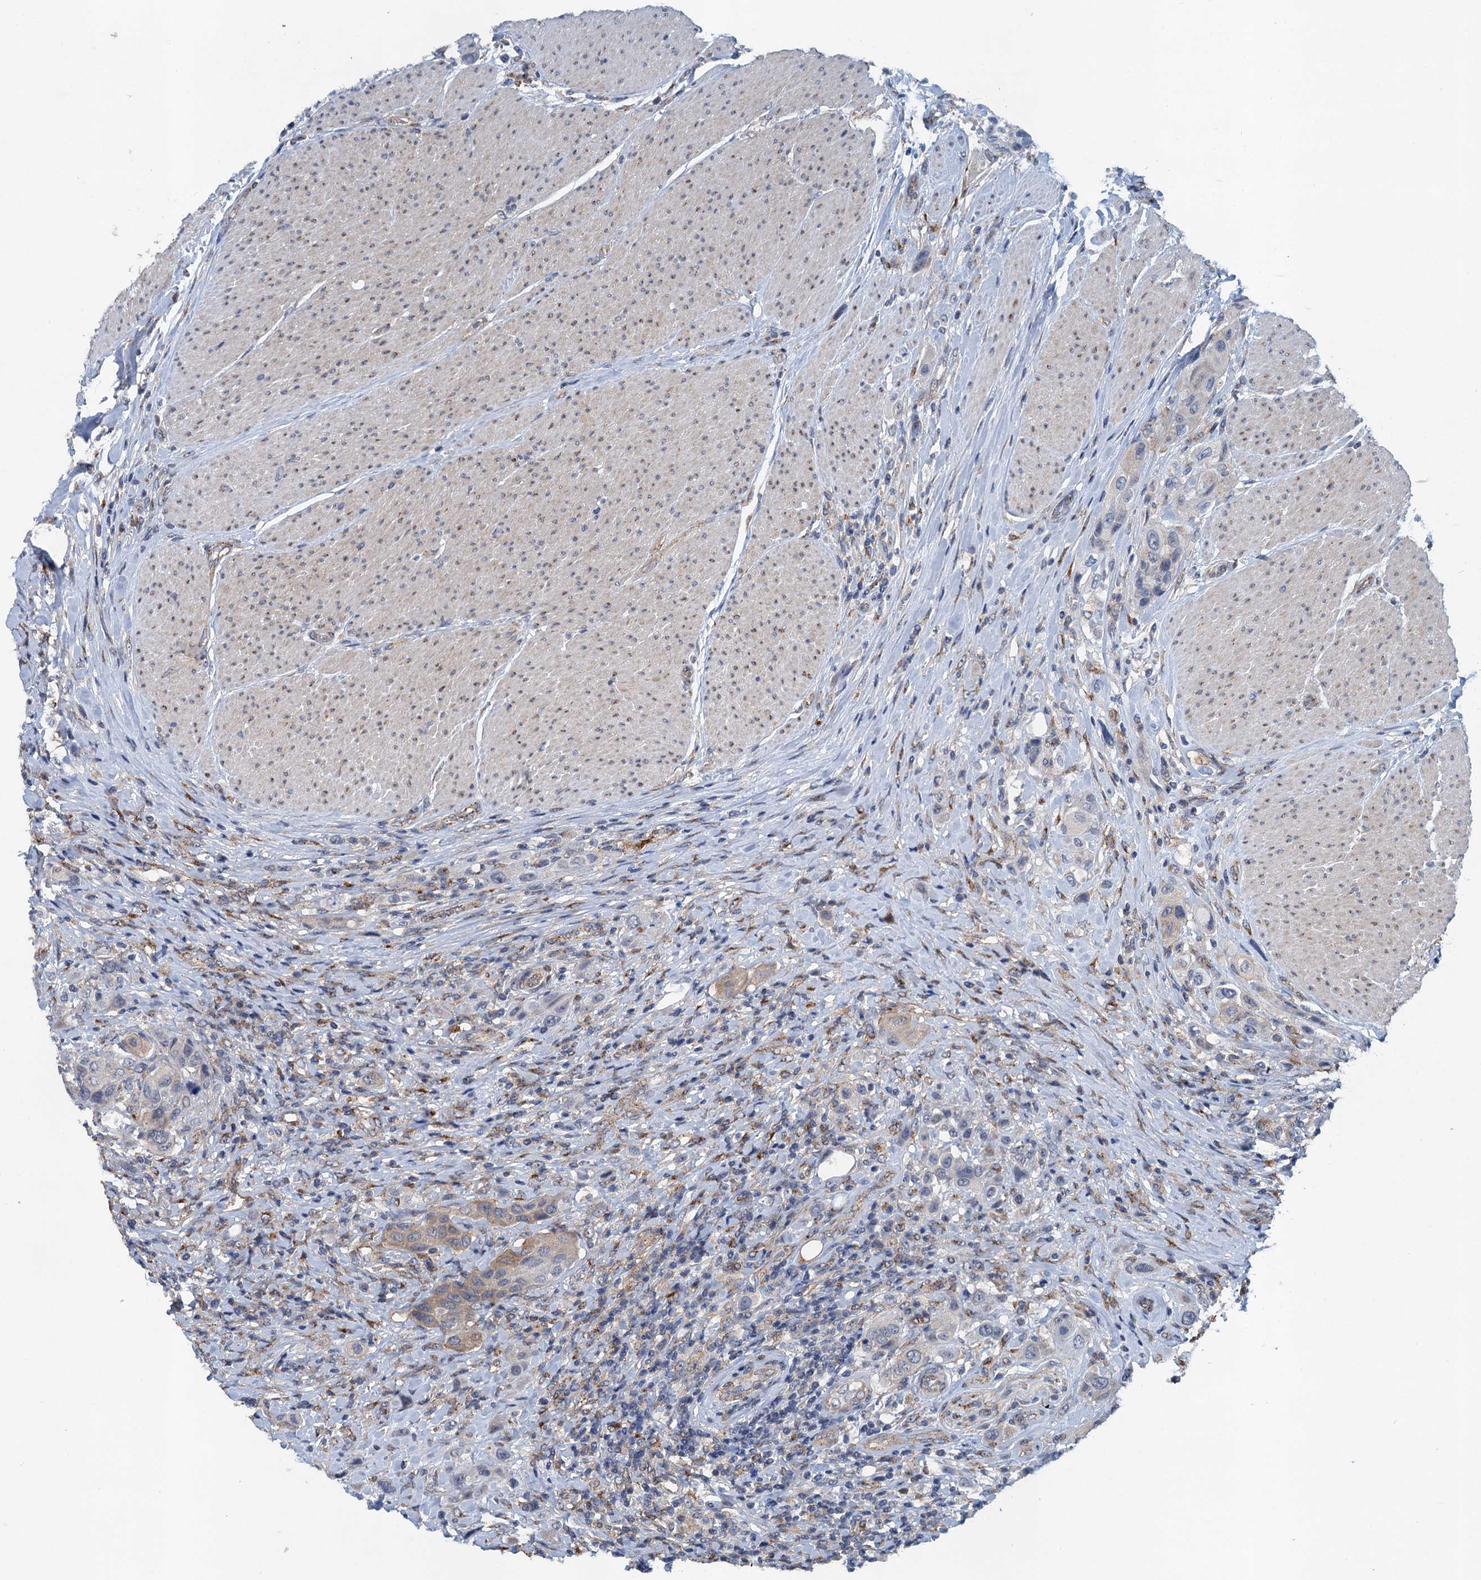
{"staining": {"intensity": "negative", "quantity": "none", "location": "none"}, "tissue": "urothelial cancer", "cell_type": "Tumor cells", "image_type": "cancer", "snomed": [{"axis": "morphology", "description": "Urothelial carcinoma, High grade"}, {"axis": "topography", "description": "Urinary bladder"}], "caption": "Tumor cells are negative for protein expression in human urothelial cancer.", "gene": "NBEA", "patient": {"sex": "male", "age": 50}}